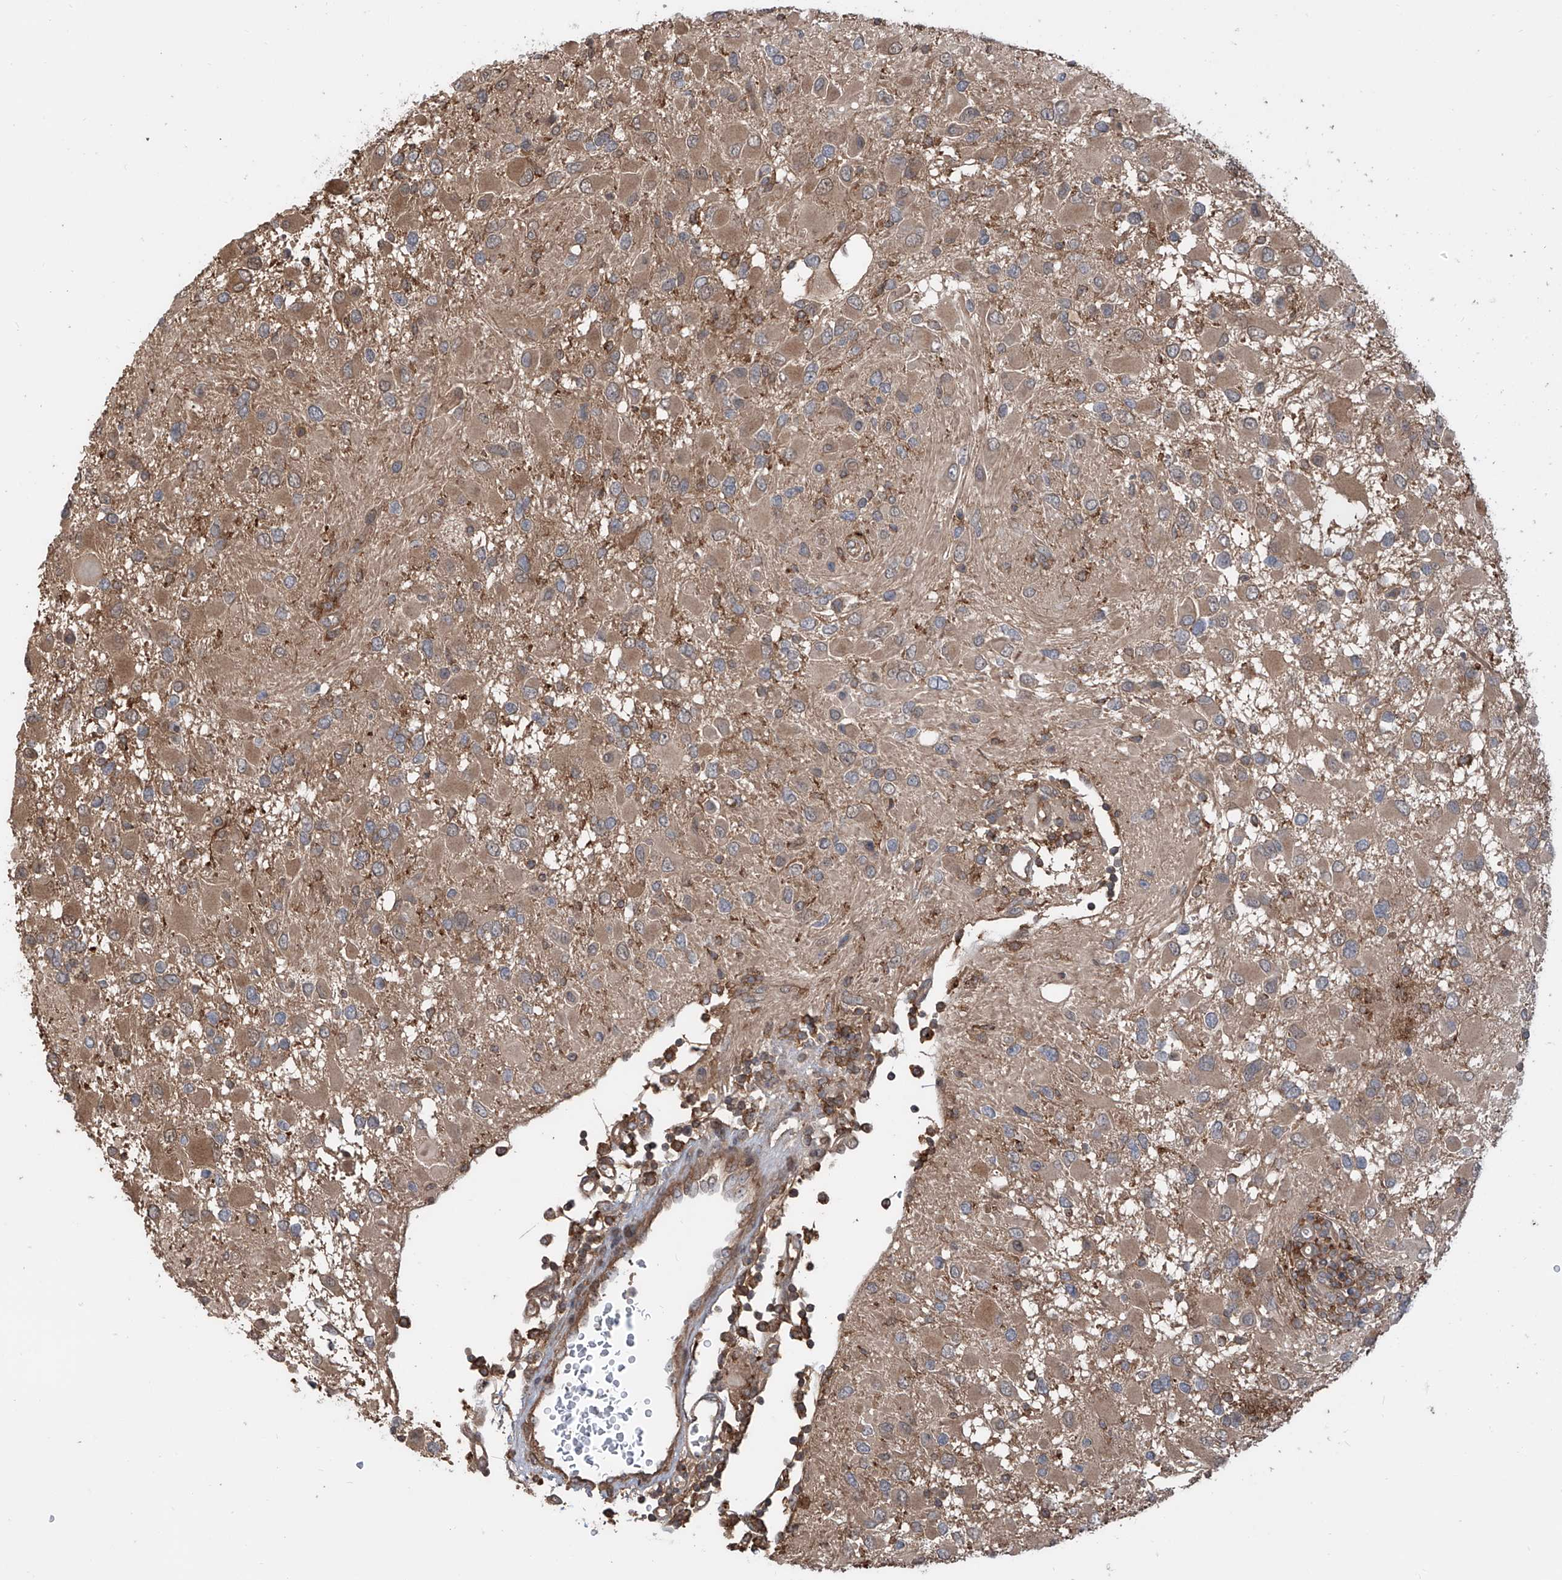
{"staining": {"intensity": "weak", "quantity": "25%-75%", "location": "cytoplasmic/membranous"}, "tissue": "glioma", "cell_type": "Tumor cells", "image_type": "cancer", "snomed": [{"axis": "morphology", "description": "Glioma, malignant, High grade"}, {"axis": "topography", "description": "Brain"}], "caption": "Immunohistochemistry (IHC) of human malignant glioma (high-grade) shows low levels of weak cytoplasmic/membranous positivity in approximately 25%-75% of tumor cells.", "gene": "HOXC8", "patient": {"sex": "male", "age": 53}}